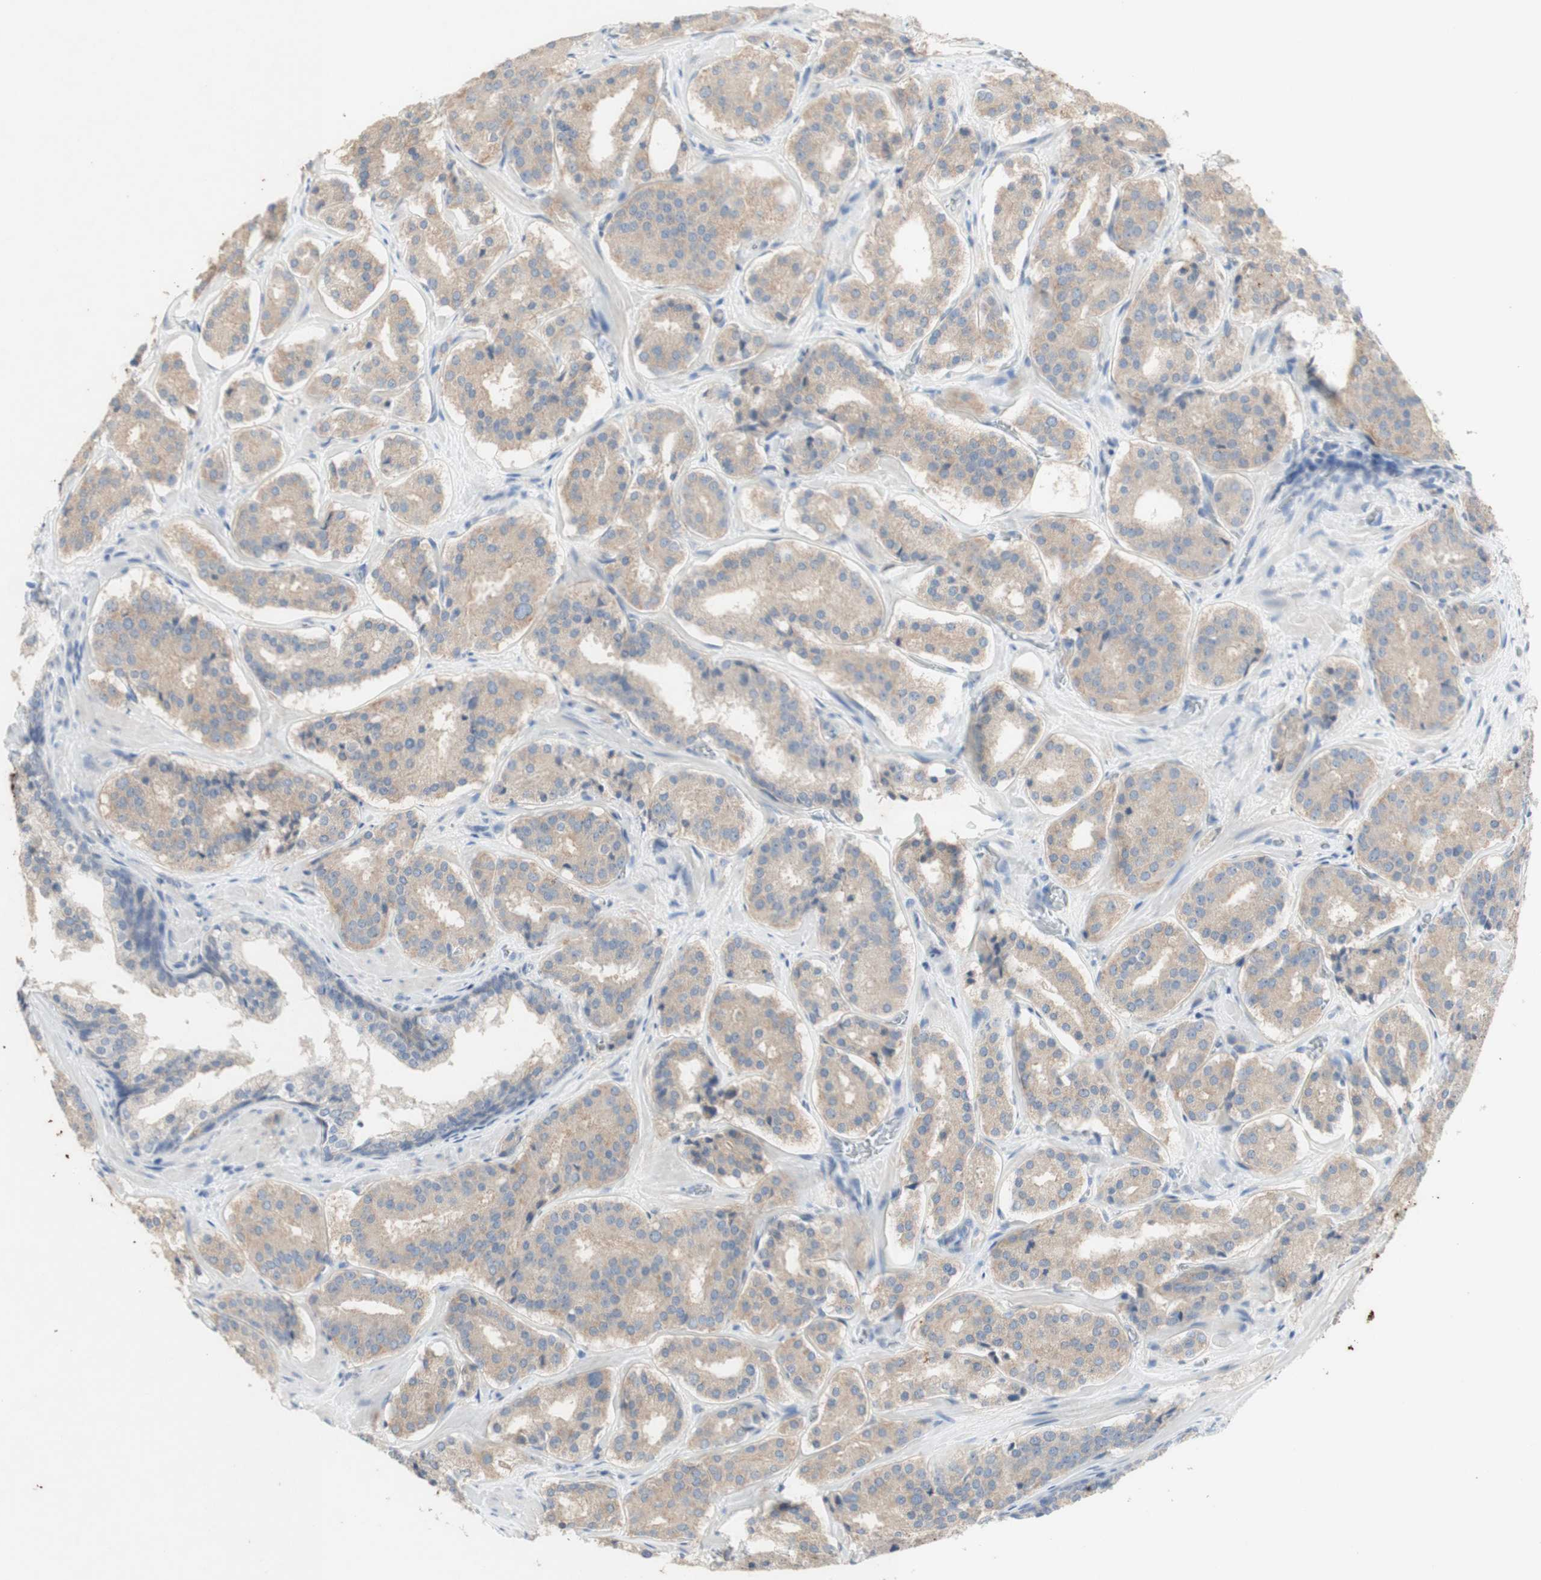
{"staining": {"intensity": "weak", "quantity": "25%-75%", "location": "cytoplasmic/membranous"}, "tissue": "prostate cancer", "cell_type": "Tumor cells", "image_type": "cancer", "snomed": [{"axis": "morphology", "description": "Adenocarcinoma, High grade"}, {"axis": "topography", "description": "Prostate"}], "caption": "Protein positivity by IHC demonstrates weak cytoplasmic/membranous staining in about 25%-75% of tumor cells in prostate high-grade adenocarcinoma. (brown staining indicates protein expression, while blue staining denotes nuclei).", "gene": "ATP6V1B1", "patient": {"sex": "male", "age": 60}}